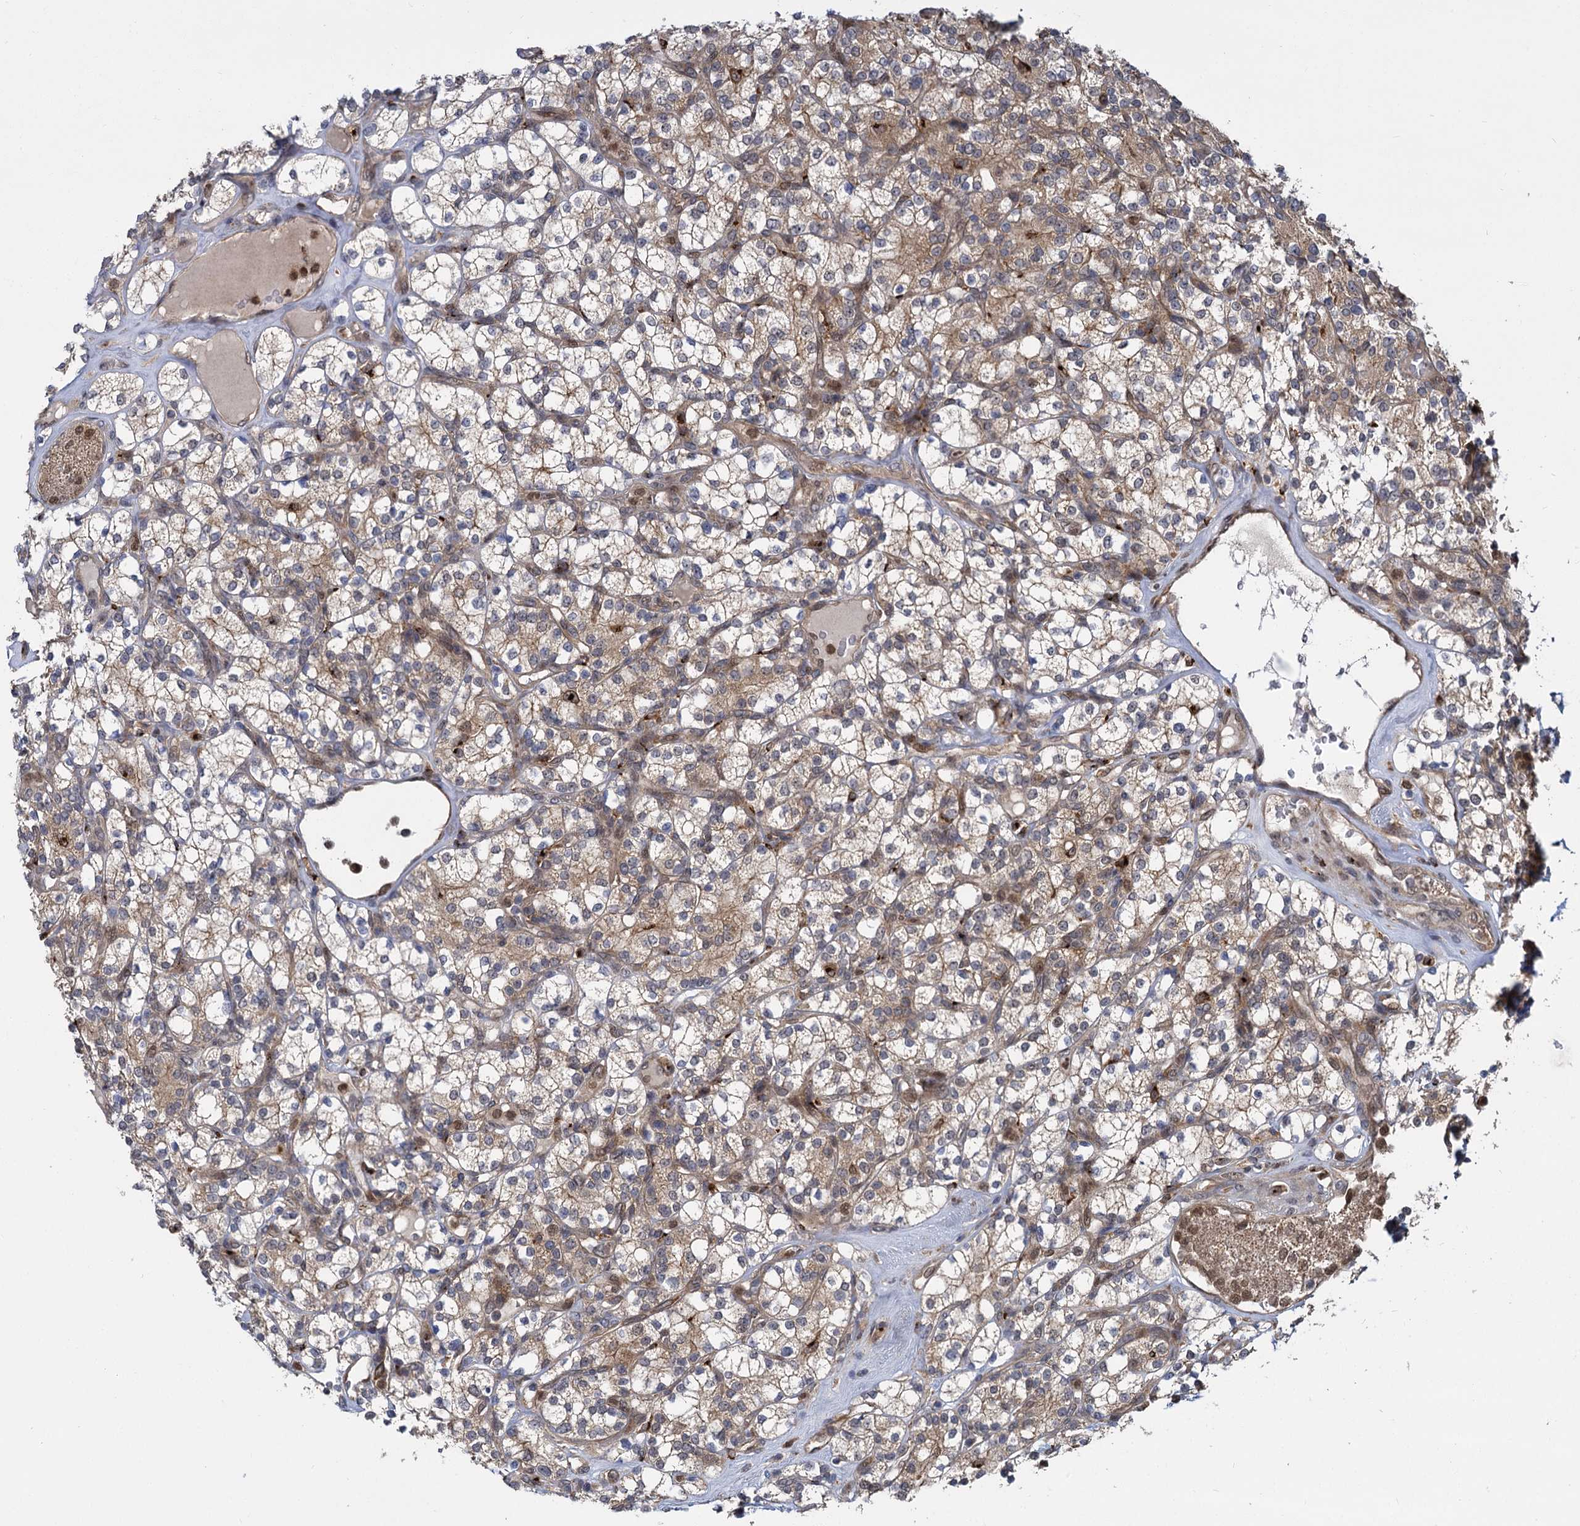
{"staining": {"intensity": "weak", "quantity": ">75%", "location": "cytoplasmic/membranous"}, "tissue": "renal cancer", "cell_type": "Tumor cells", "image_type": "cancer", "snomed": [{"axis": "morphology", "description": "Adenocarcinoma, NOS"}, {"axis": "topography", "description": "Kidney"}], "caption": "Renal adenocarcinoma stained for a protein demonstrates weak cytoplasmic/membranous positivity in tumor cells.", "gene": "GAL3ST4", "patient": {"sex": "male", "age": 77}}